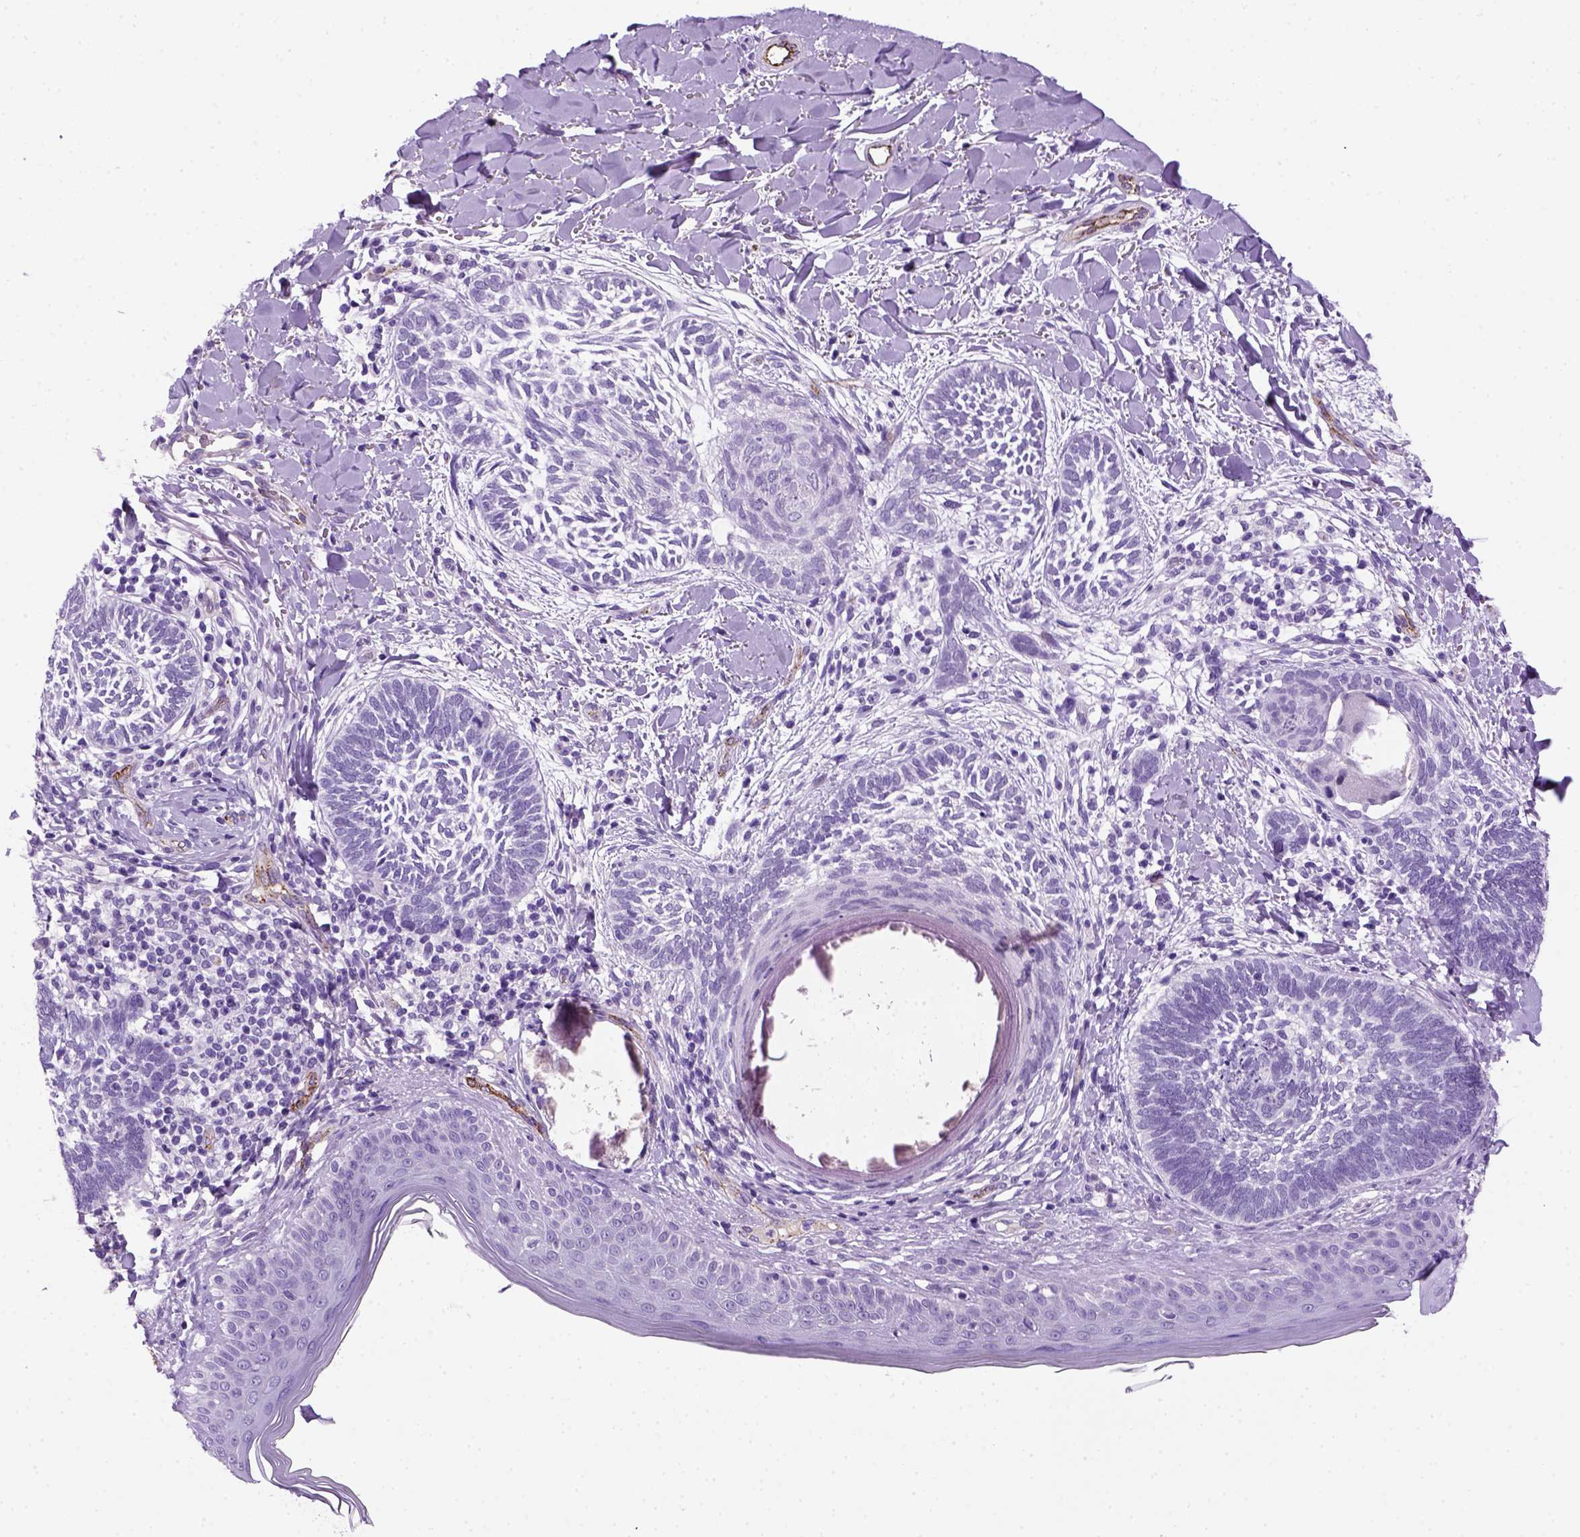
{"staining": {"intensity": "negative", "quantity": "none", "location": "none"}, "tissue": "skin cancer", "cell_type": "Tumor cells", "image_type": "cancer", "snomed": [{"axis": "morphology", "description": "Normal tissue, NOS"}, {"axis": "morphology", "description": "Basal cell carcinoma"}, {"axis": "topography", "description": "Skin"}], "caption": "There is no significant expression in tumor cells of basal cell carcinoma (skin).", "gene": "VWF", "patient": {"sex": "male", "age": 46}}